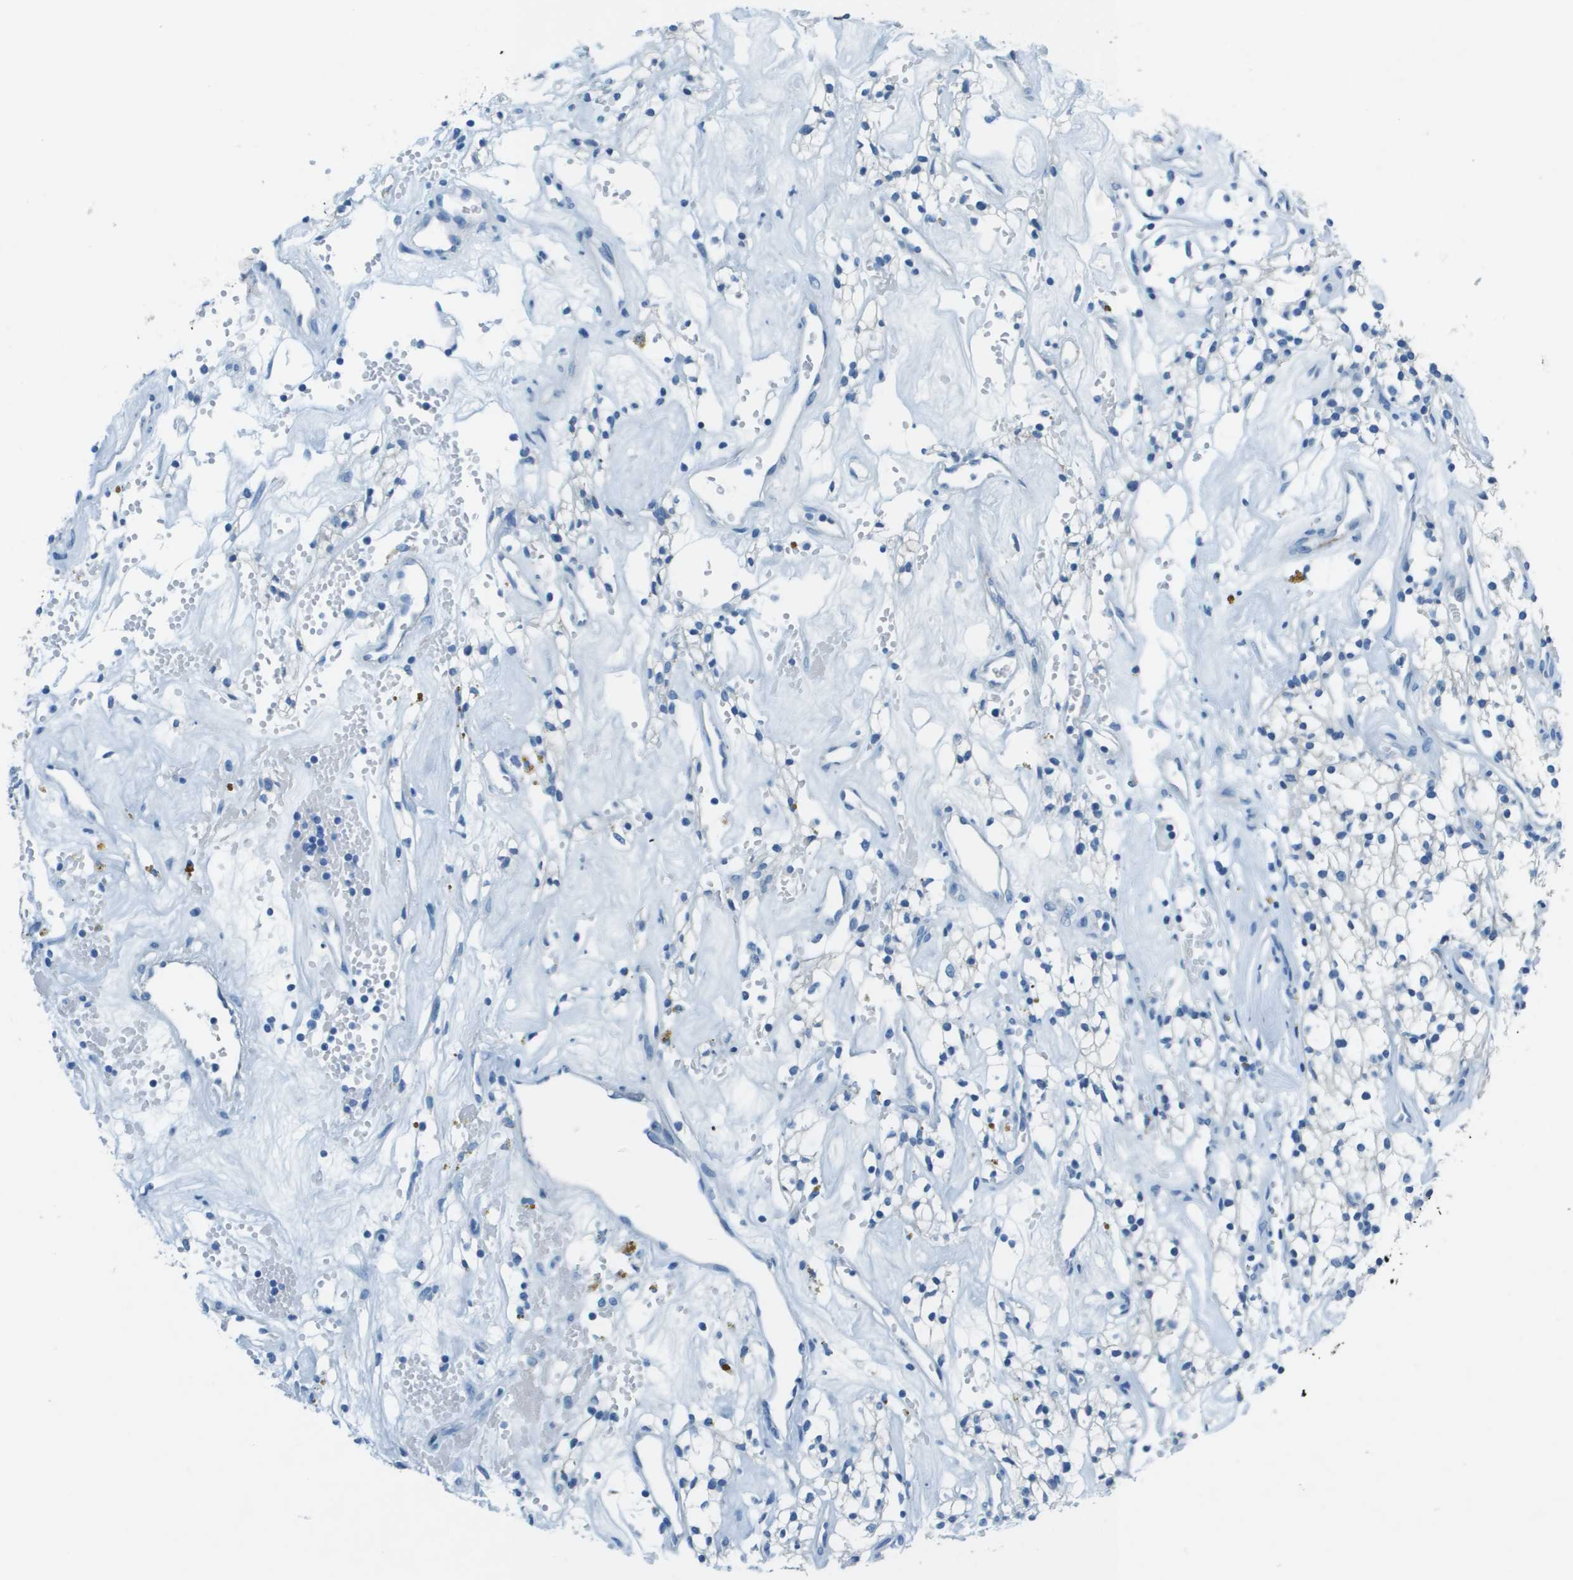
{"staining": {"intensity": "negative", "quantity": "none", "location": "none"}, "tissue": "renal cancer", "cell_type": "Tumor cells", "image_type": "cancer", "snomed": [{"axis": "morphology", "description": "Adenocarcinoma, NOS"}, {"axis": "topography", "description": "Kidney"}], "caption": "Immunohistochemistry micrograph of human adenocarcinoma (renal) stained for a protein (brown), which demonstrates no expression in tumor cells.", "gene": "SLC16A10", "patient": {"sex": "male", "age": 59}}